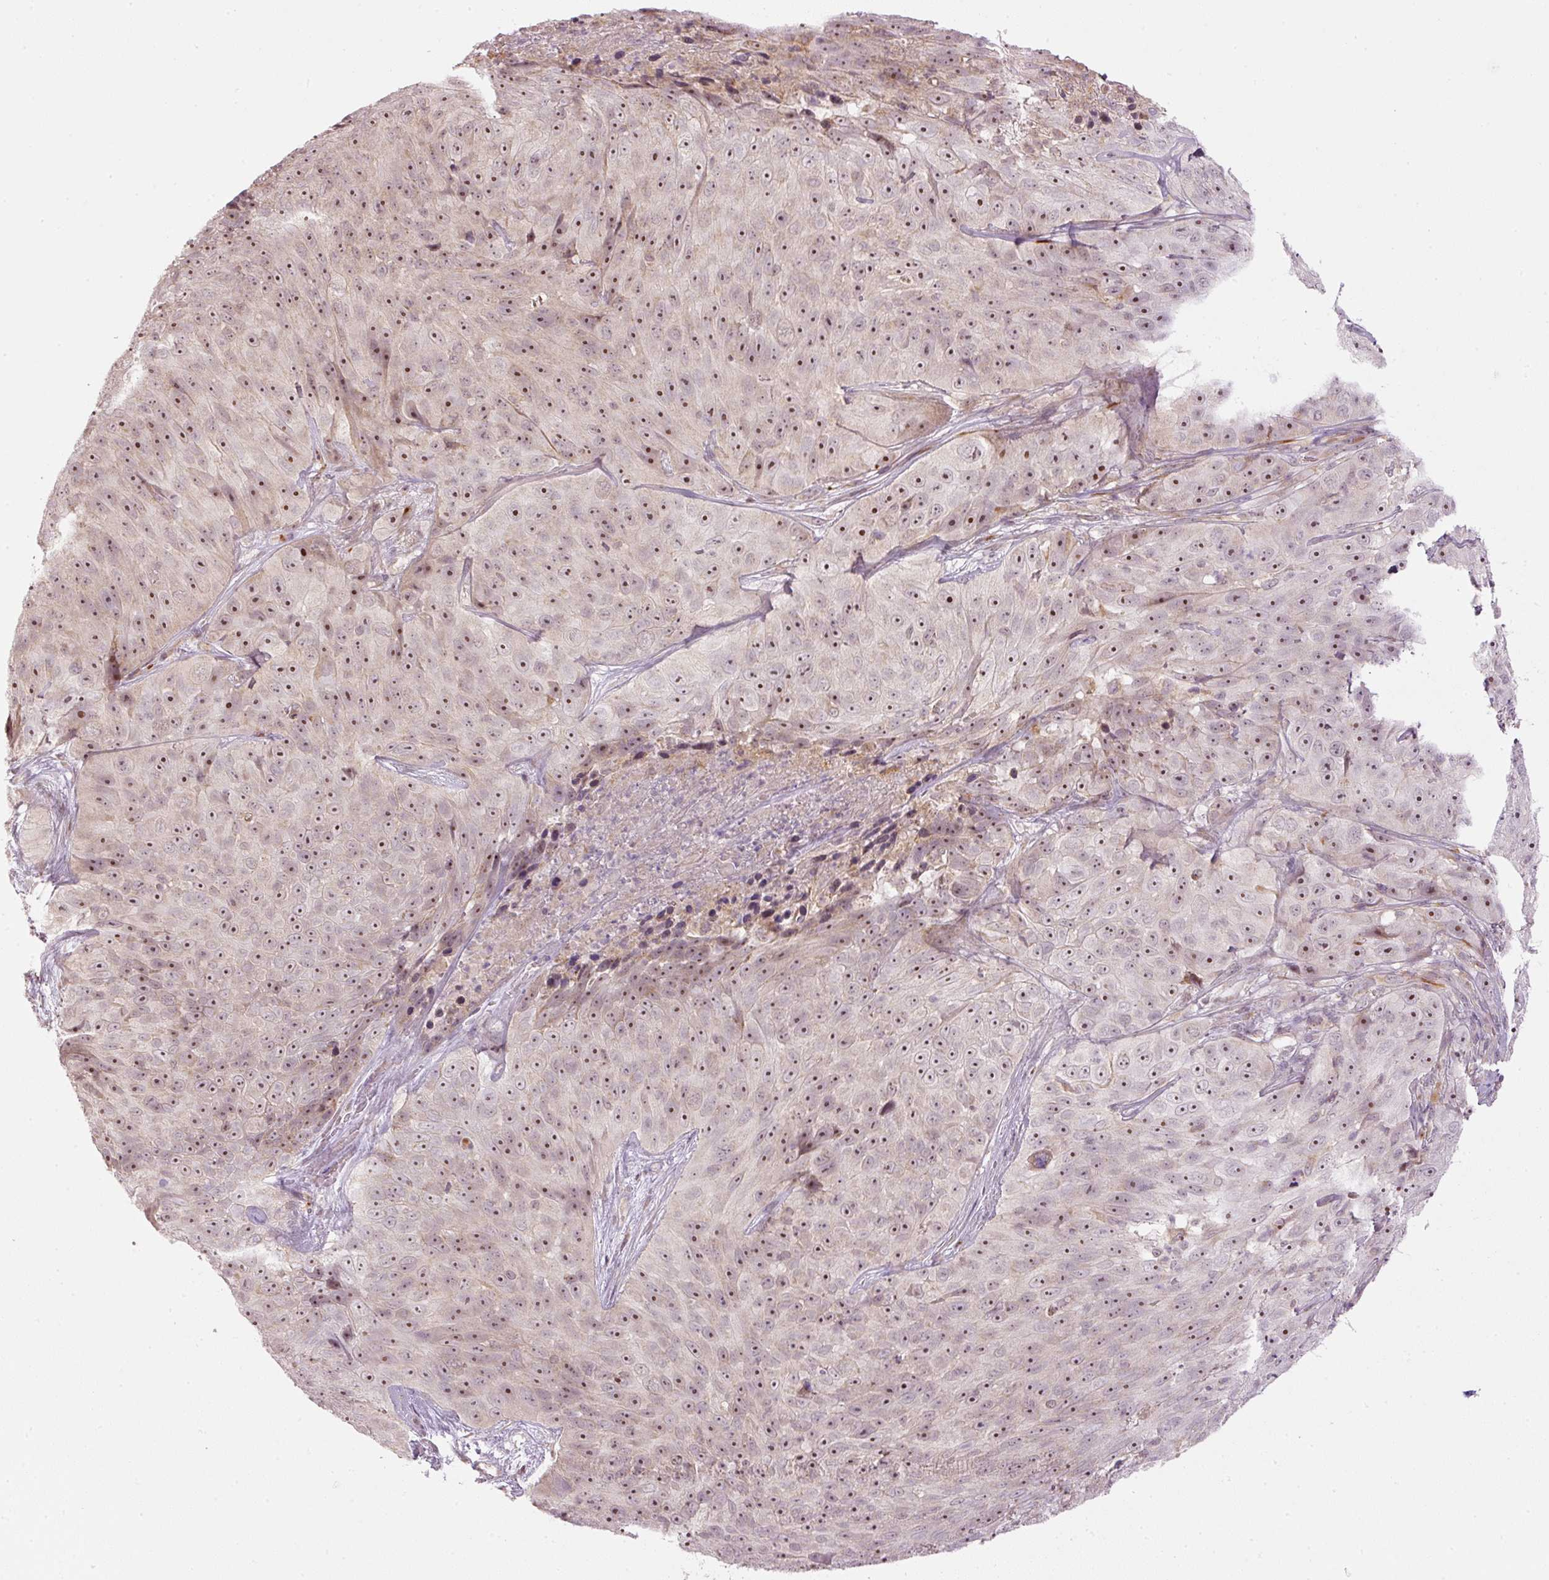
{"staining": {"intensity": "moderate", "quantity": ">75%", "location": "nuclear"}, "tissue": "skin cancer", "cell_type": "Tumor cells", "image_type": "cancer", "snomed": [{"axis": "morphology", "description": "Squamous cell carcinoma, NOS"}, {"axis": "topography", "description": "Skin"}], "caption": "A photomicrograph of squamous cell carcinoma (skin) stained for a protein reveals moderate nuclear brown staining in tumor cells.", "gene": "CDC20B", "patient": {"sex": "female", "age": 87}}